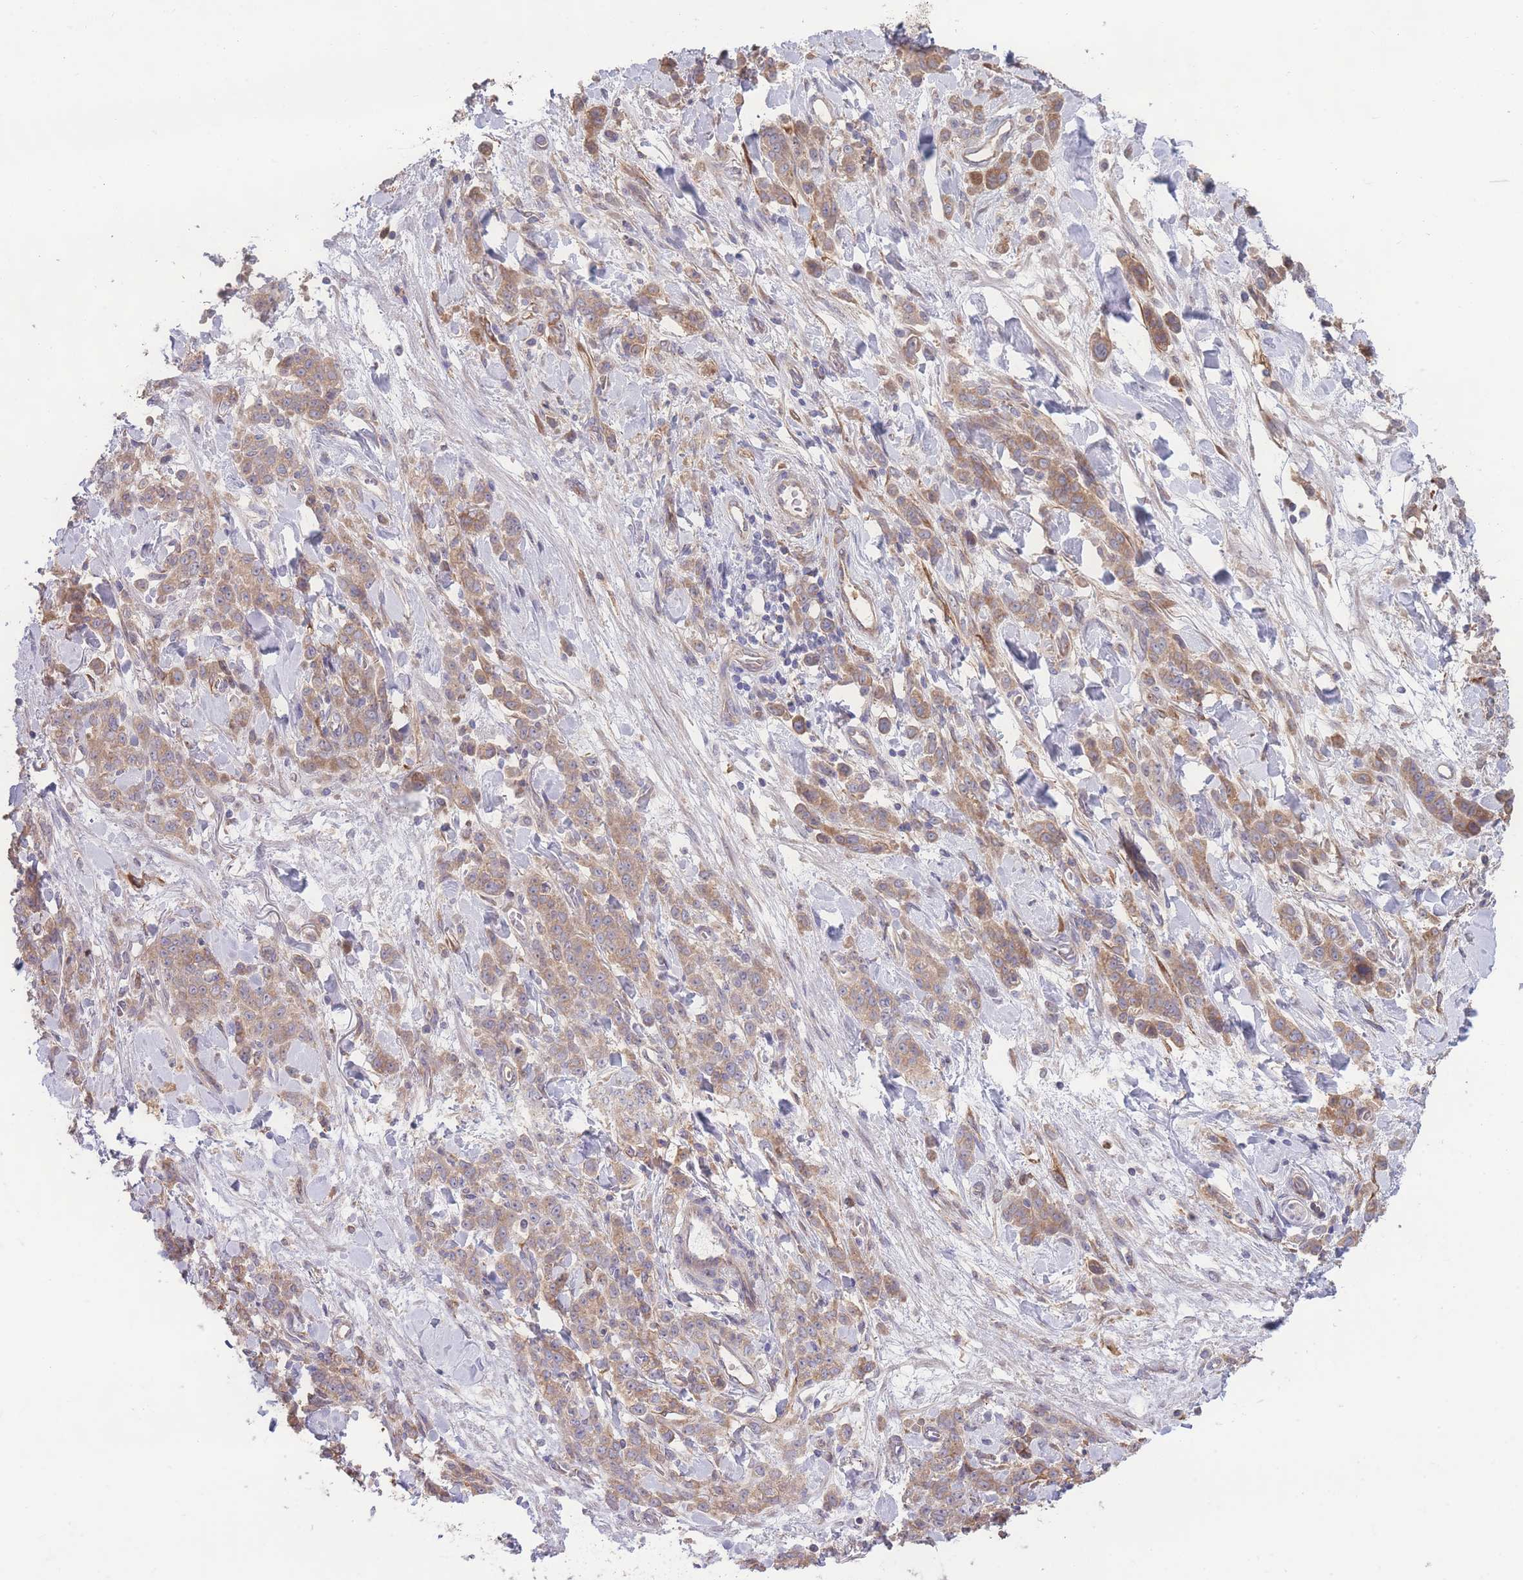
{"staining": {"intensity": "moderate", "quantity": "25%-75%", "location": "cytoplasmic/membranous"}, "tissue": "stomach cancer", "cell_type": "Tumor cells", "image_type": "cancer", "snomed": [{"axis": "morphology", "description": "Normal tissue, NOS"}, {"axis": "morphology", "description": "Adenocarcinoma, NOS"}, {"axis": "topography", "description": "Stomach"}], "caption": "Protein analysis of stomach cancer tissue displays moderate cytoplasmic/membranous expression in approximately 25%-75% of tumor cells.", "gene": "STEAP3", "patient": {"sex": "male", "age": 82}}